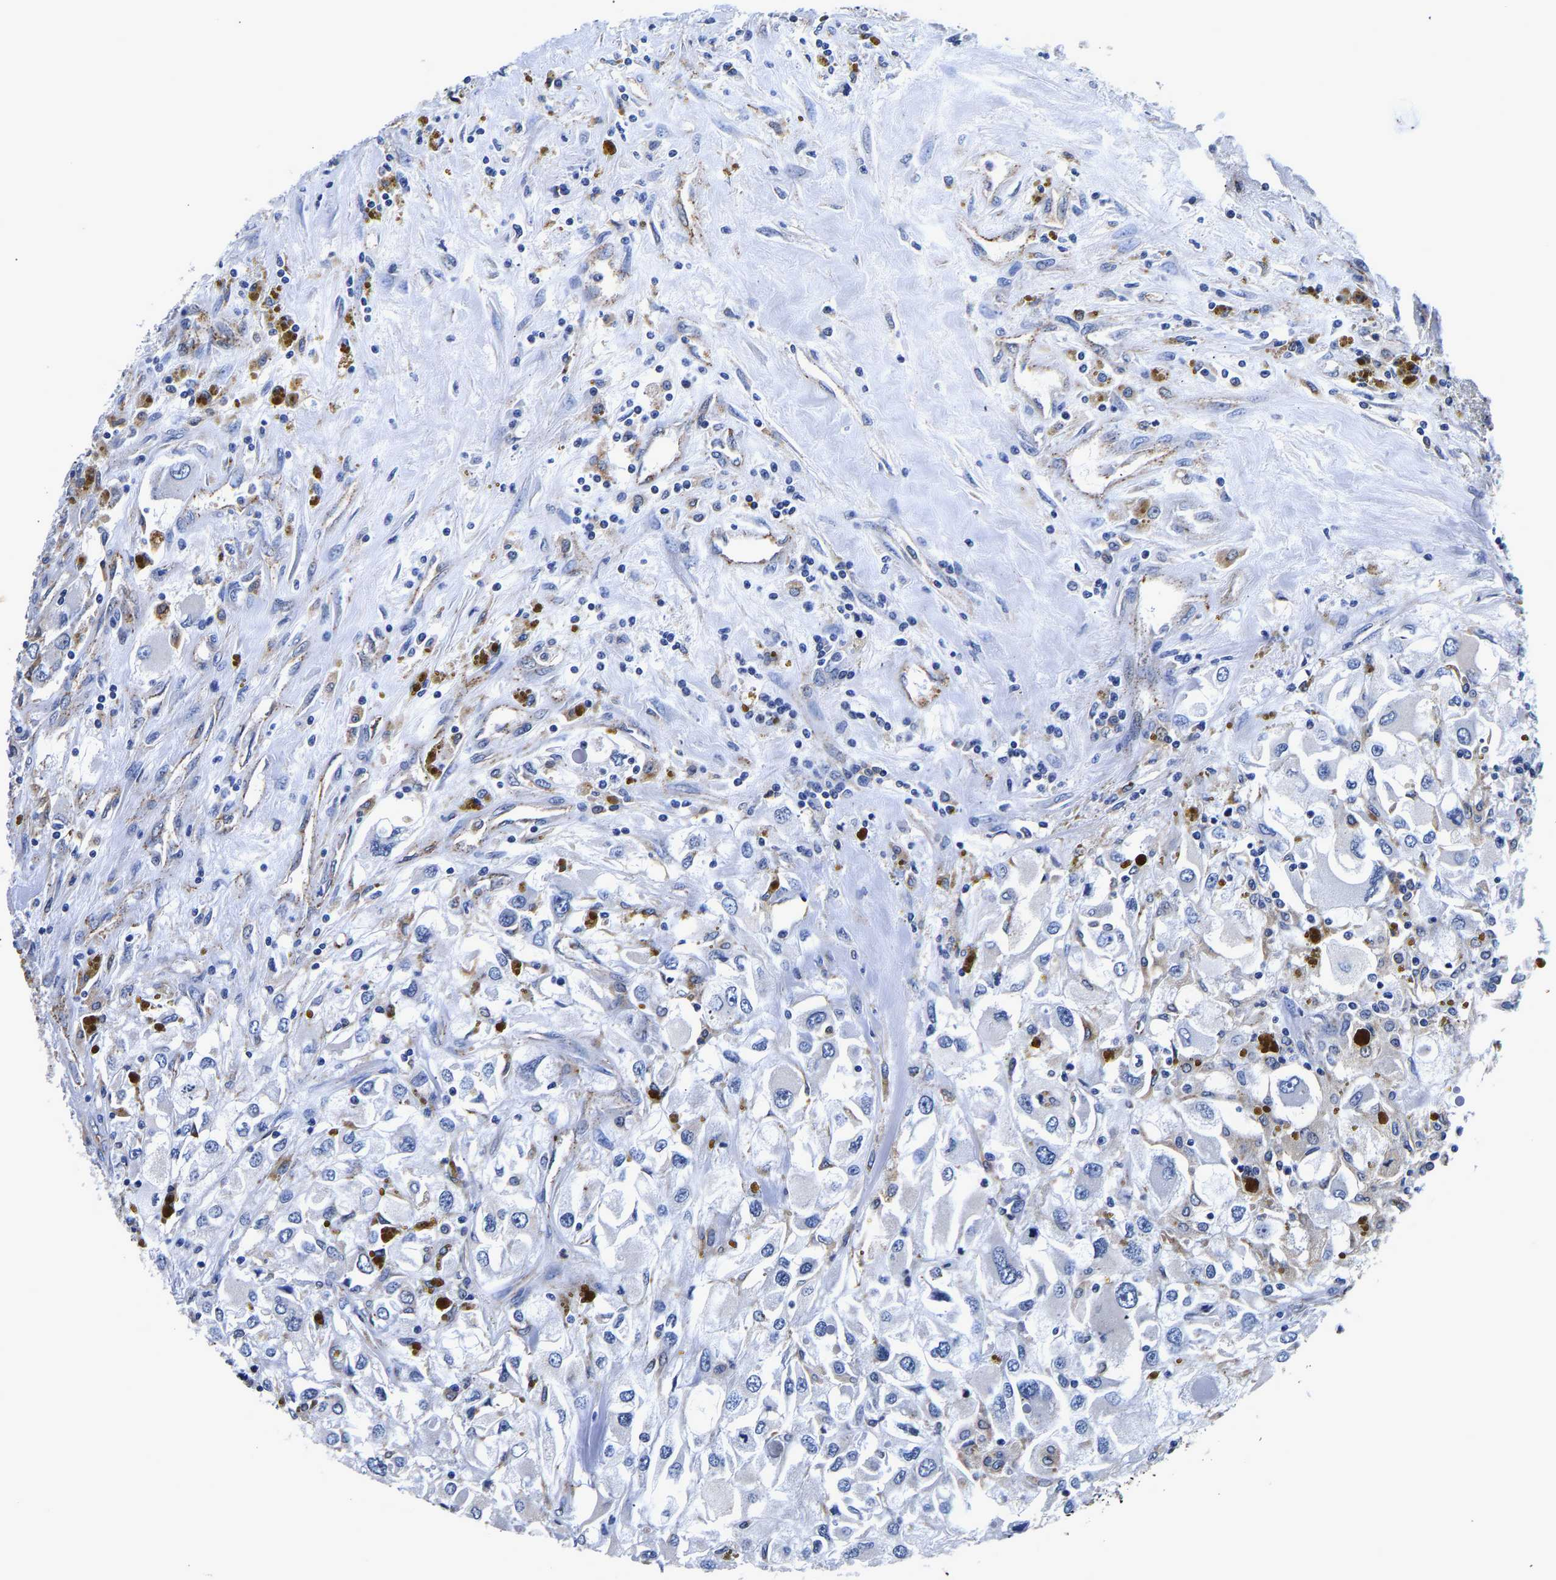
{"staining": {"intensity": "negative", "quantity": "none", "location": "none"}, "tissue": "renal cancer", "cell_type": "Tumor cells", "image_type": "cancer", "snomed": [{"axis": "morphology", "description": "Adenocarcinoma, NOS"}, {"axis": "topography", "description": "Kidney"}], "caption": "IHC of adenocarcinoma (renal) reveals no expression in tumor cells.", "gene": "GRN", "patient": {"sex": "female", "age": 52}}